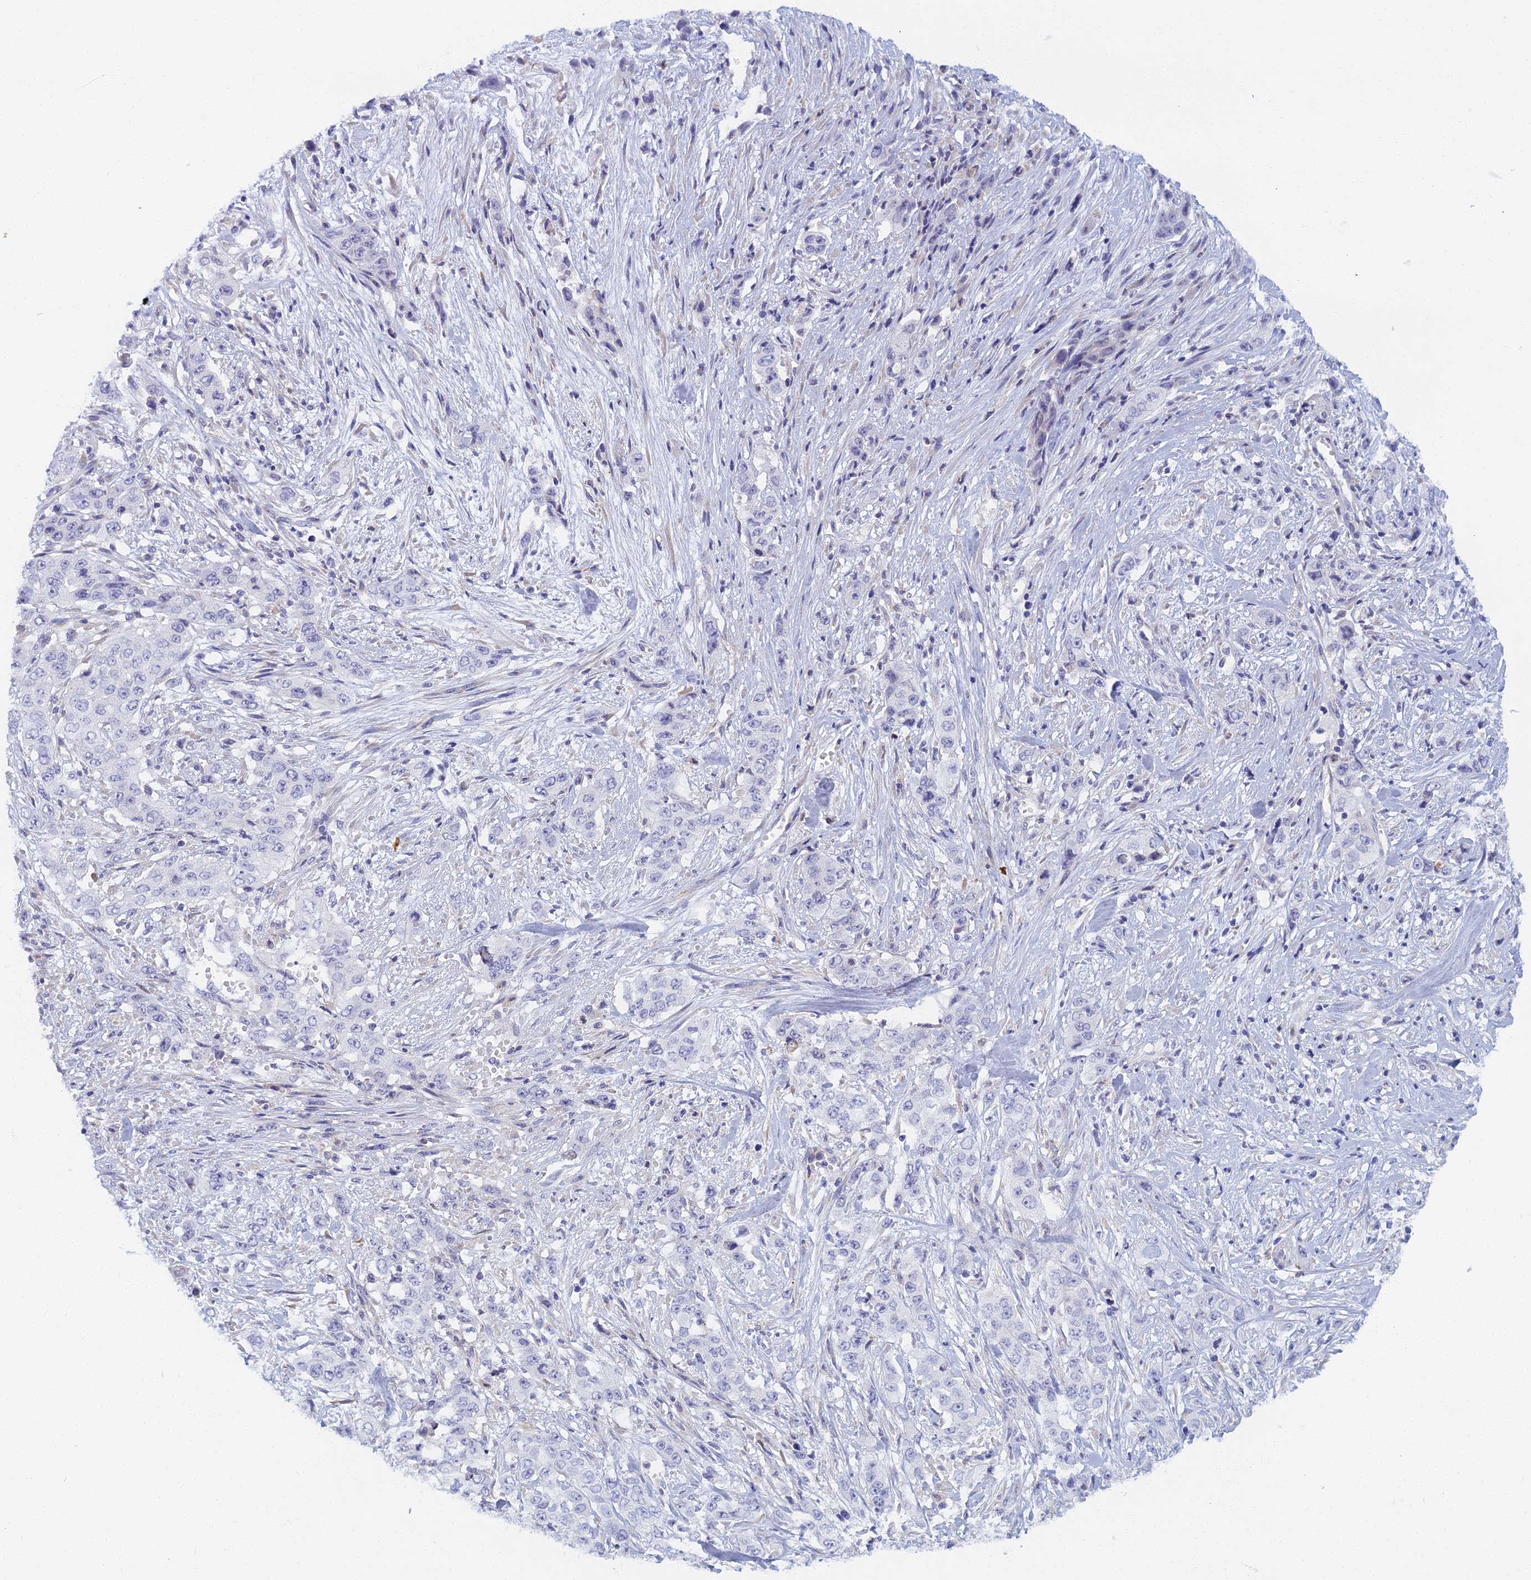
{"staining": {"intensity": "negative", "quantity": "none", "location": "none"}, "tissue": "stomach cancer", "cell_type": "Tumor cells", "image_type": "cancer", "snomed": [{"axis": "morphology", "description": "Adenocarcinoma, NOS"}, {"axis": "topography", "description": "Stomach, upper"}], "caption": "DAB (3,3'-diaminobenzidine) immunohistochemical staining of human stomach cancer reveals no significant positivity in tumor cells.", "gene": "DDX51", "patient": {"sex": "male", "age": 62}}